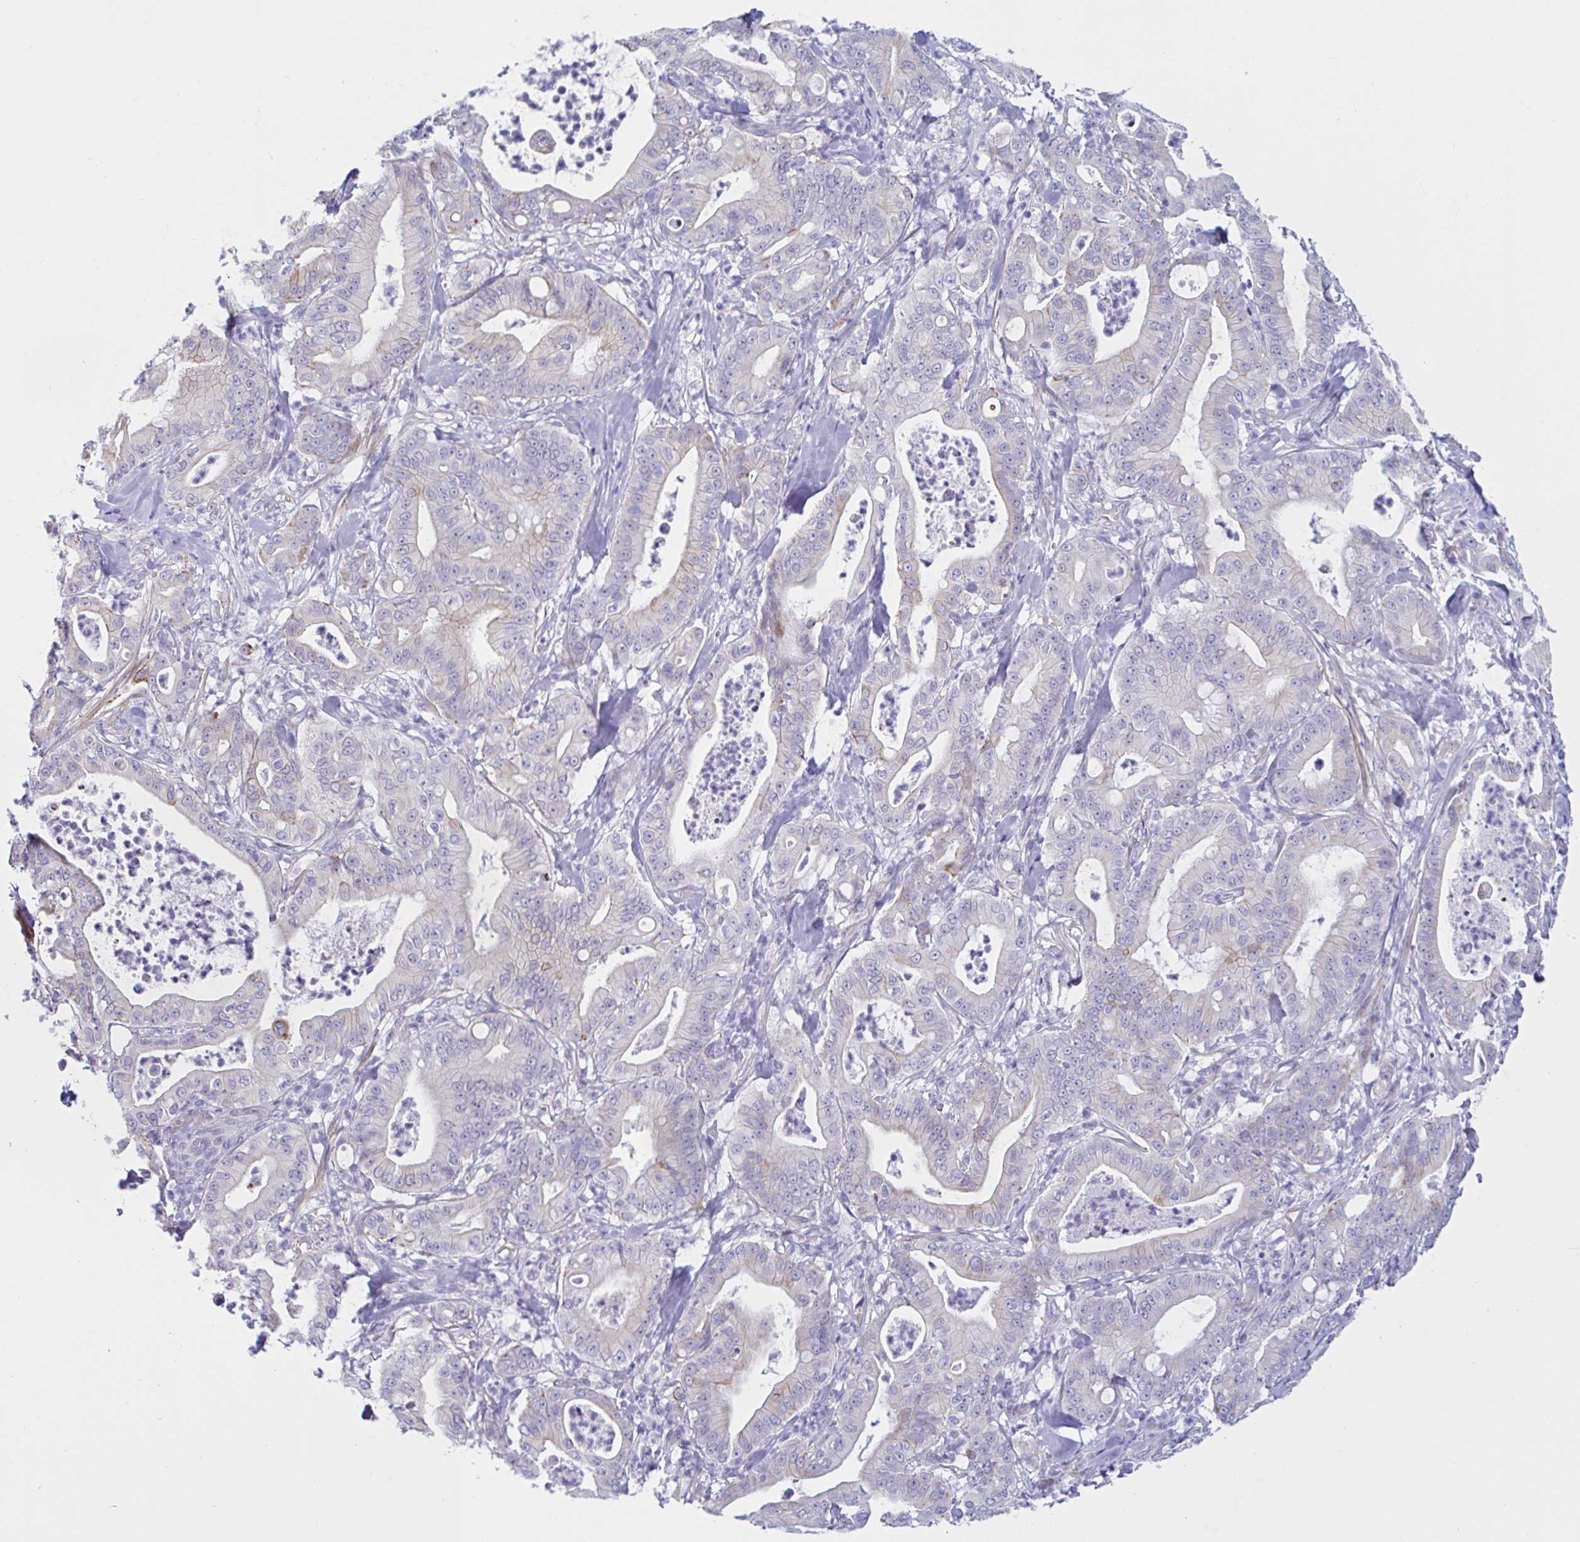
{"staining": {"intensity": "negative", "quantity": "none", "location": "none"}, "tissue": "pancreatic cancer", "cell_type": "Tumor cells", "image_type": "cancer", "snomed": [{"axis": "morphology", "description": "Adenocarcinoma, NOS"}, {"axis": "topography", "description": "Pancreas"}], "caption": "Immunohistochemistry (IHC) micrograph of pancreatic adenocarcinoma stained for a protein (brown), which reveals no positivity in tumor cells.", "gene": "NBPF3", "patient": {"sex": "male", "age": 71}}